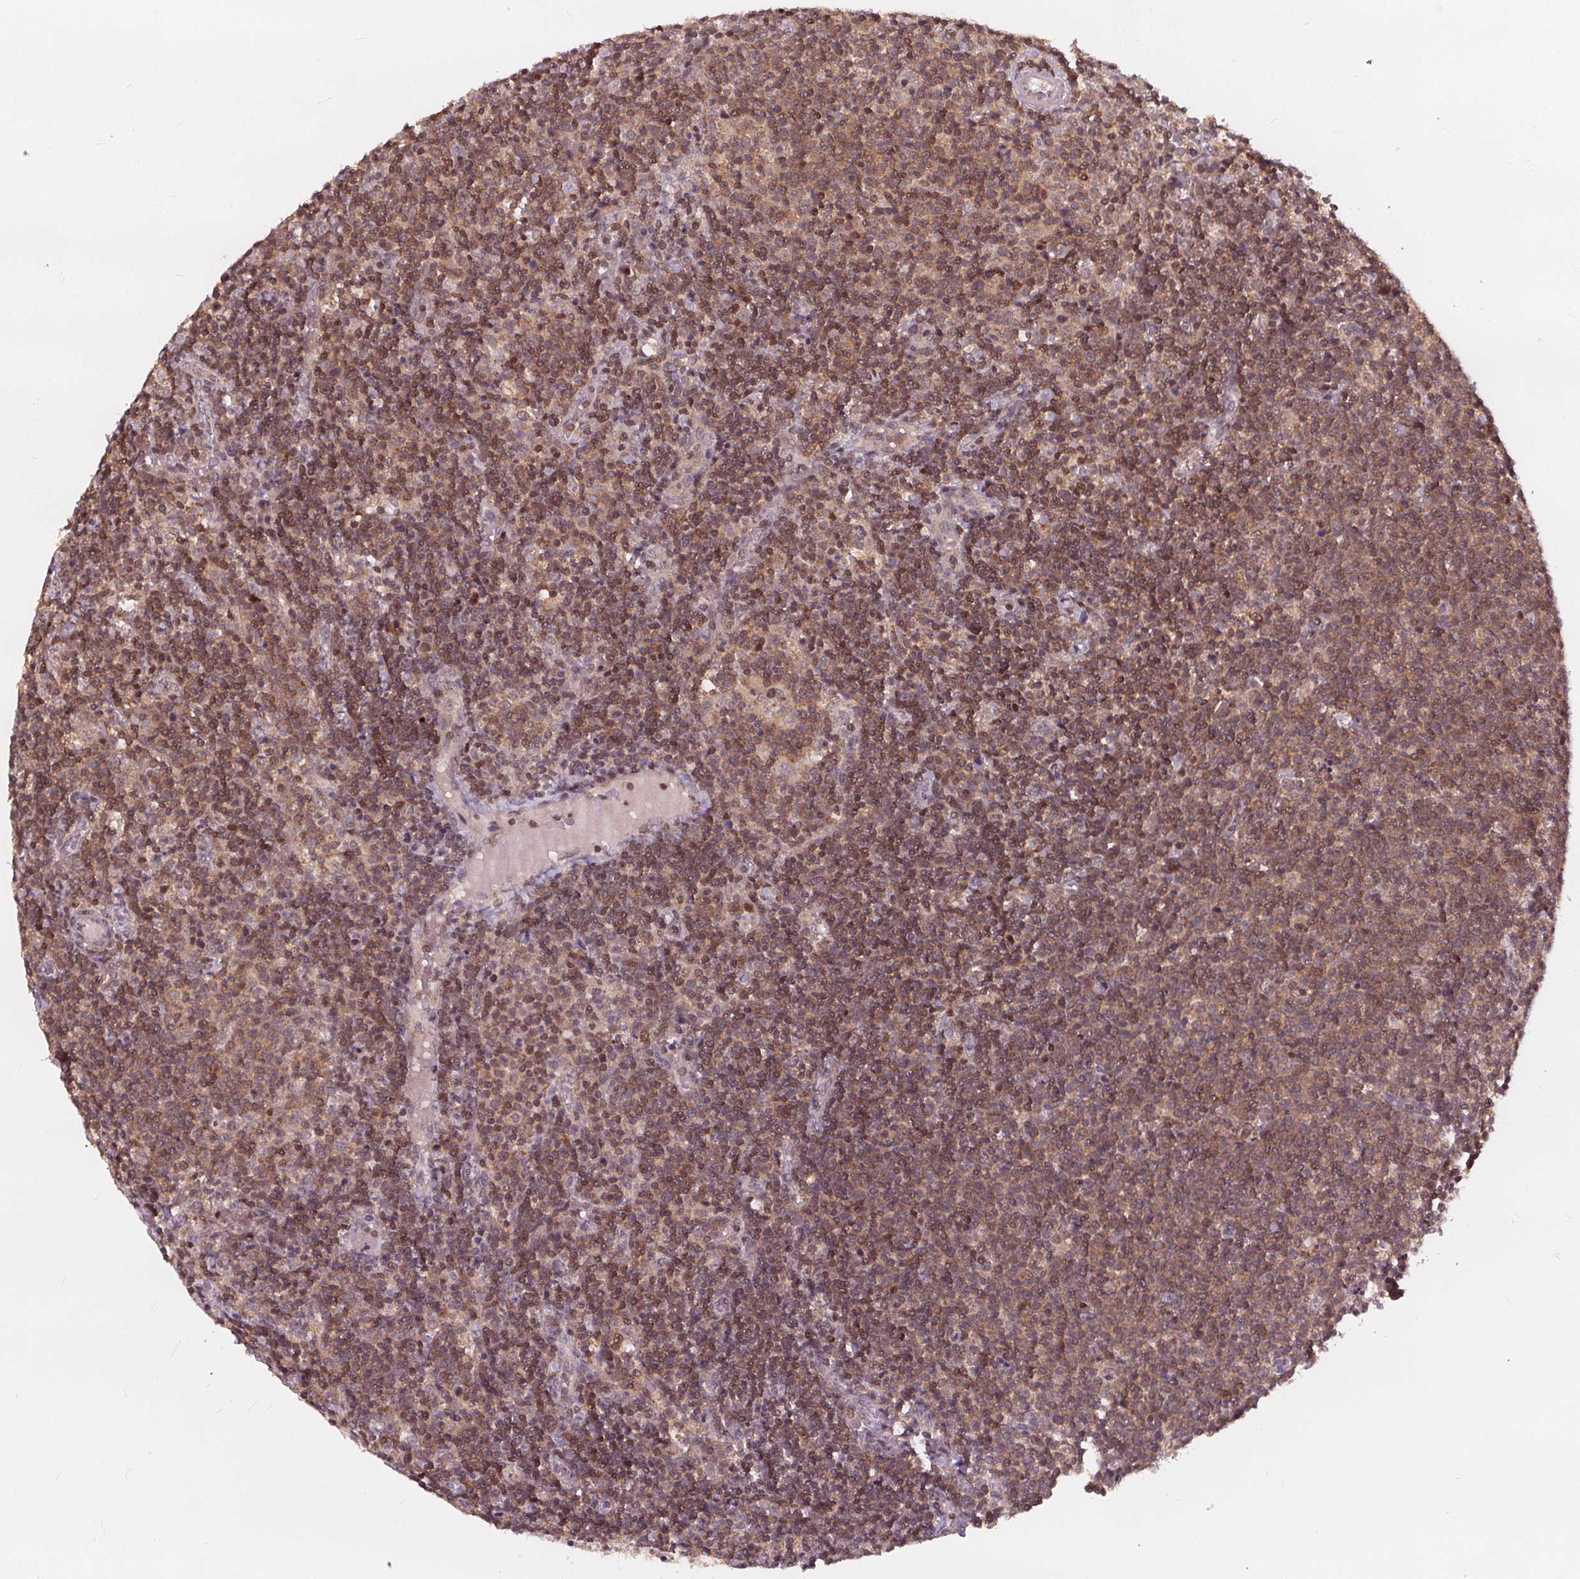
{"staining": {"intensity": "moderate", "quantity": ">75%", "location": "cytoplasmic/membranous,nuclear"}, "tissue": "lymphoma", "cell_type": "Tumor cells", "image_type": "cancer", "snomed": [{"axis": "morphology", "description": "Malignant lymphoma, non-Hodgkin's type, High grade"}, {"axis": "topography", "description": "Lymph node"}], "caption": "Immunohistochemistry (DAB) staining of human high-grade malignant lymphoma, non-Hodgkin's type shows moderate cytoplasmic/membranous and nuclear protein expression in approximately >75% of tumor cells.", "gene": "HIF1AN", "patient": {"sex": "male", "age": 61}}